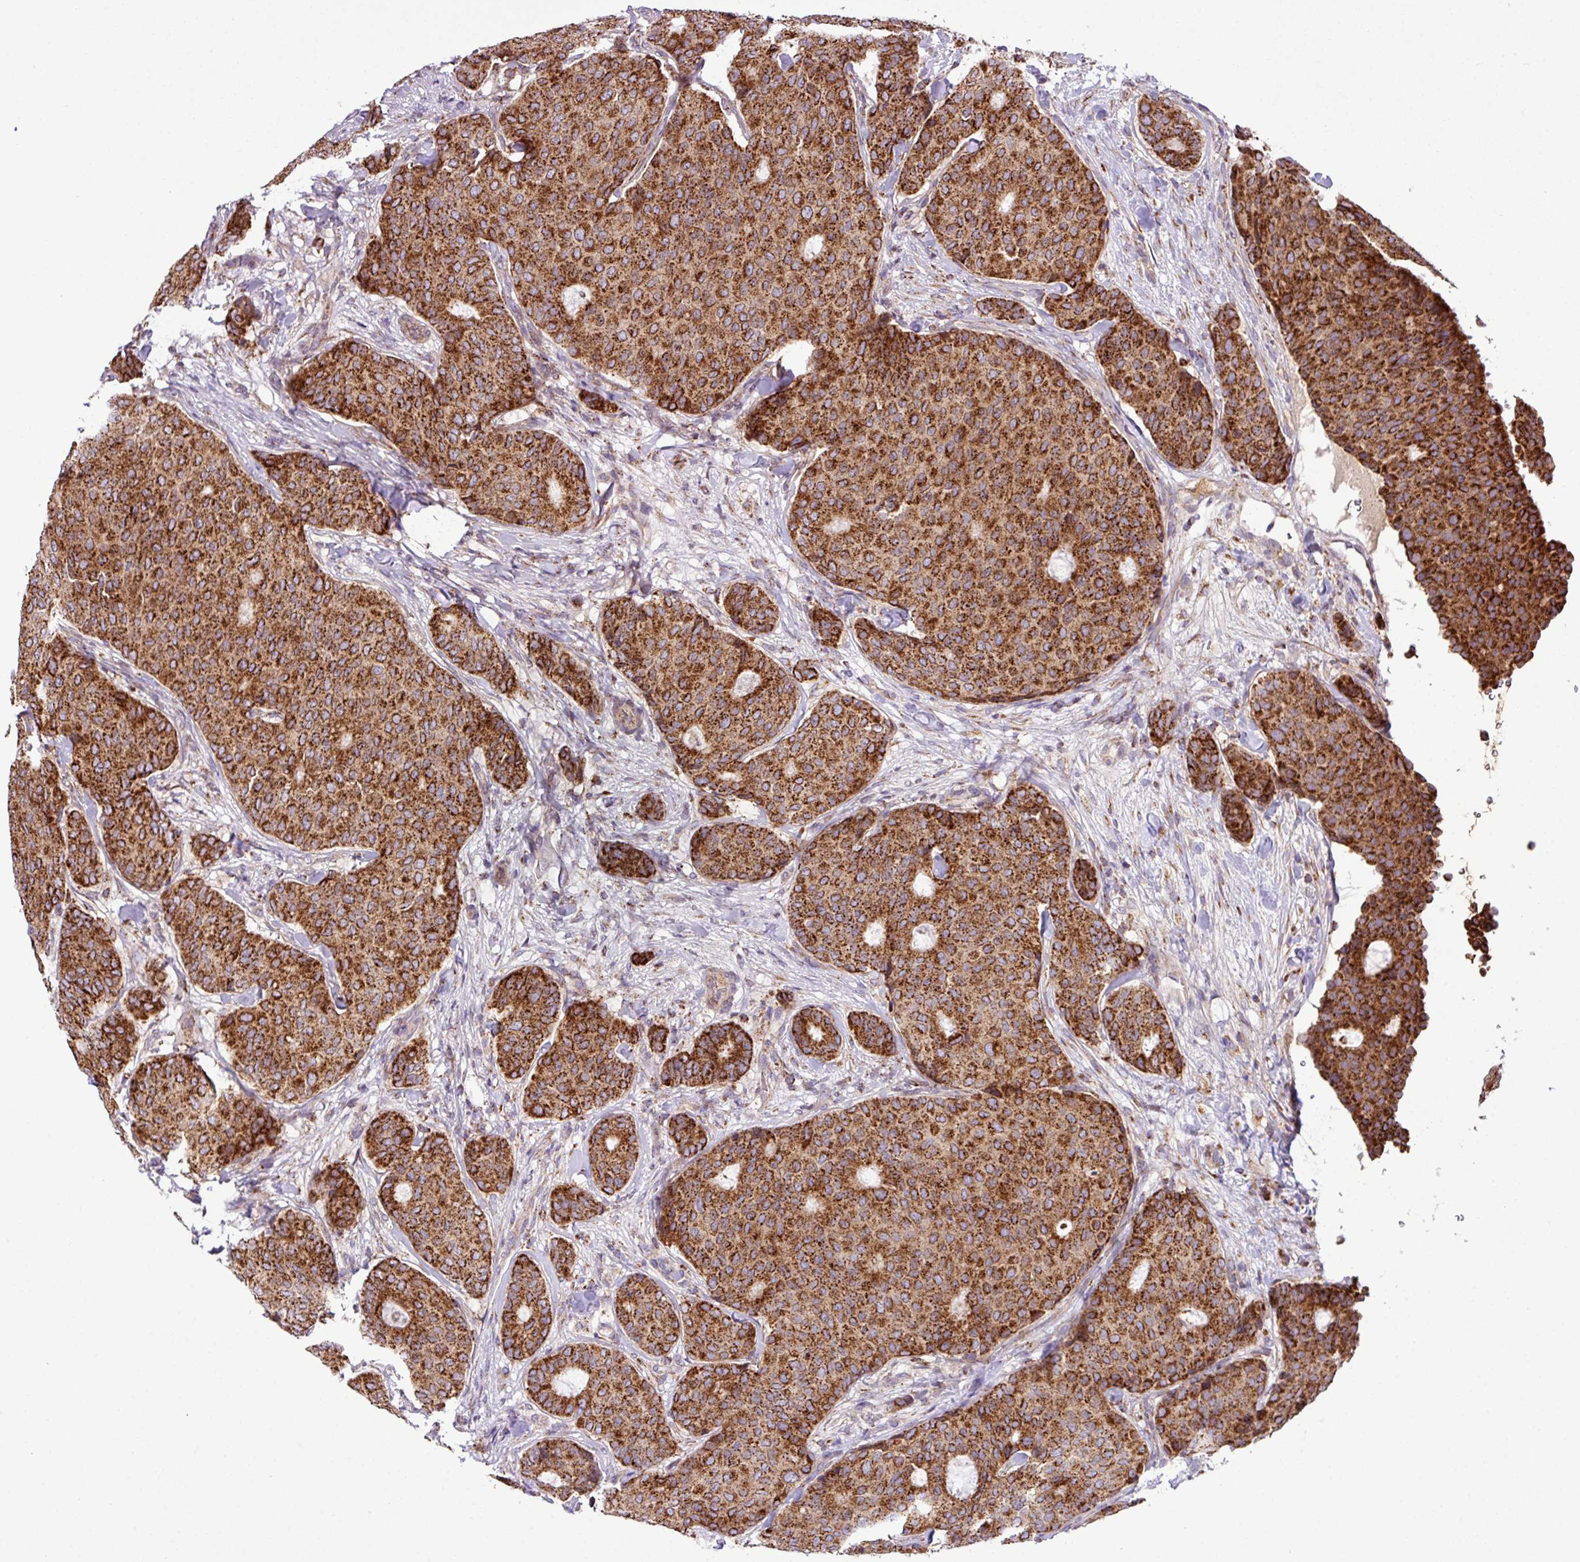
{"staining": {"intensity": "strong", "quantity": ">75%", "location": "cytoplasmic/membranous"}, "tissue": "breast cancer", "cell_type": "Tumor cells", "image_type": "cancer", "snomed": [{"axis": "morphology", "description": "Duct carcinoma"}, {"axis": "topography", "description": "Breast"}], "caption": "The histopathology image shows immunohistochemical staining of breast cancer (infiltrating ductal carcinoma). There is strong cytoplasmic/membranous staining is appreciated in about >75% of tumor cells.", "gene": "ZNF569", "patient": {"sex": "female", "age": 75}}